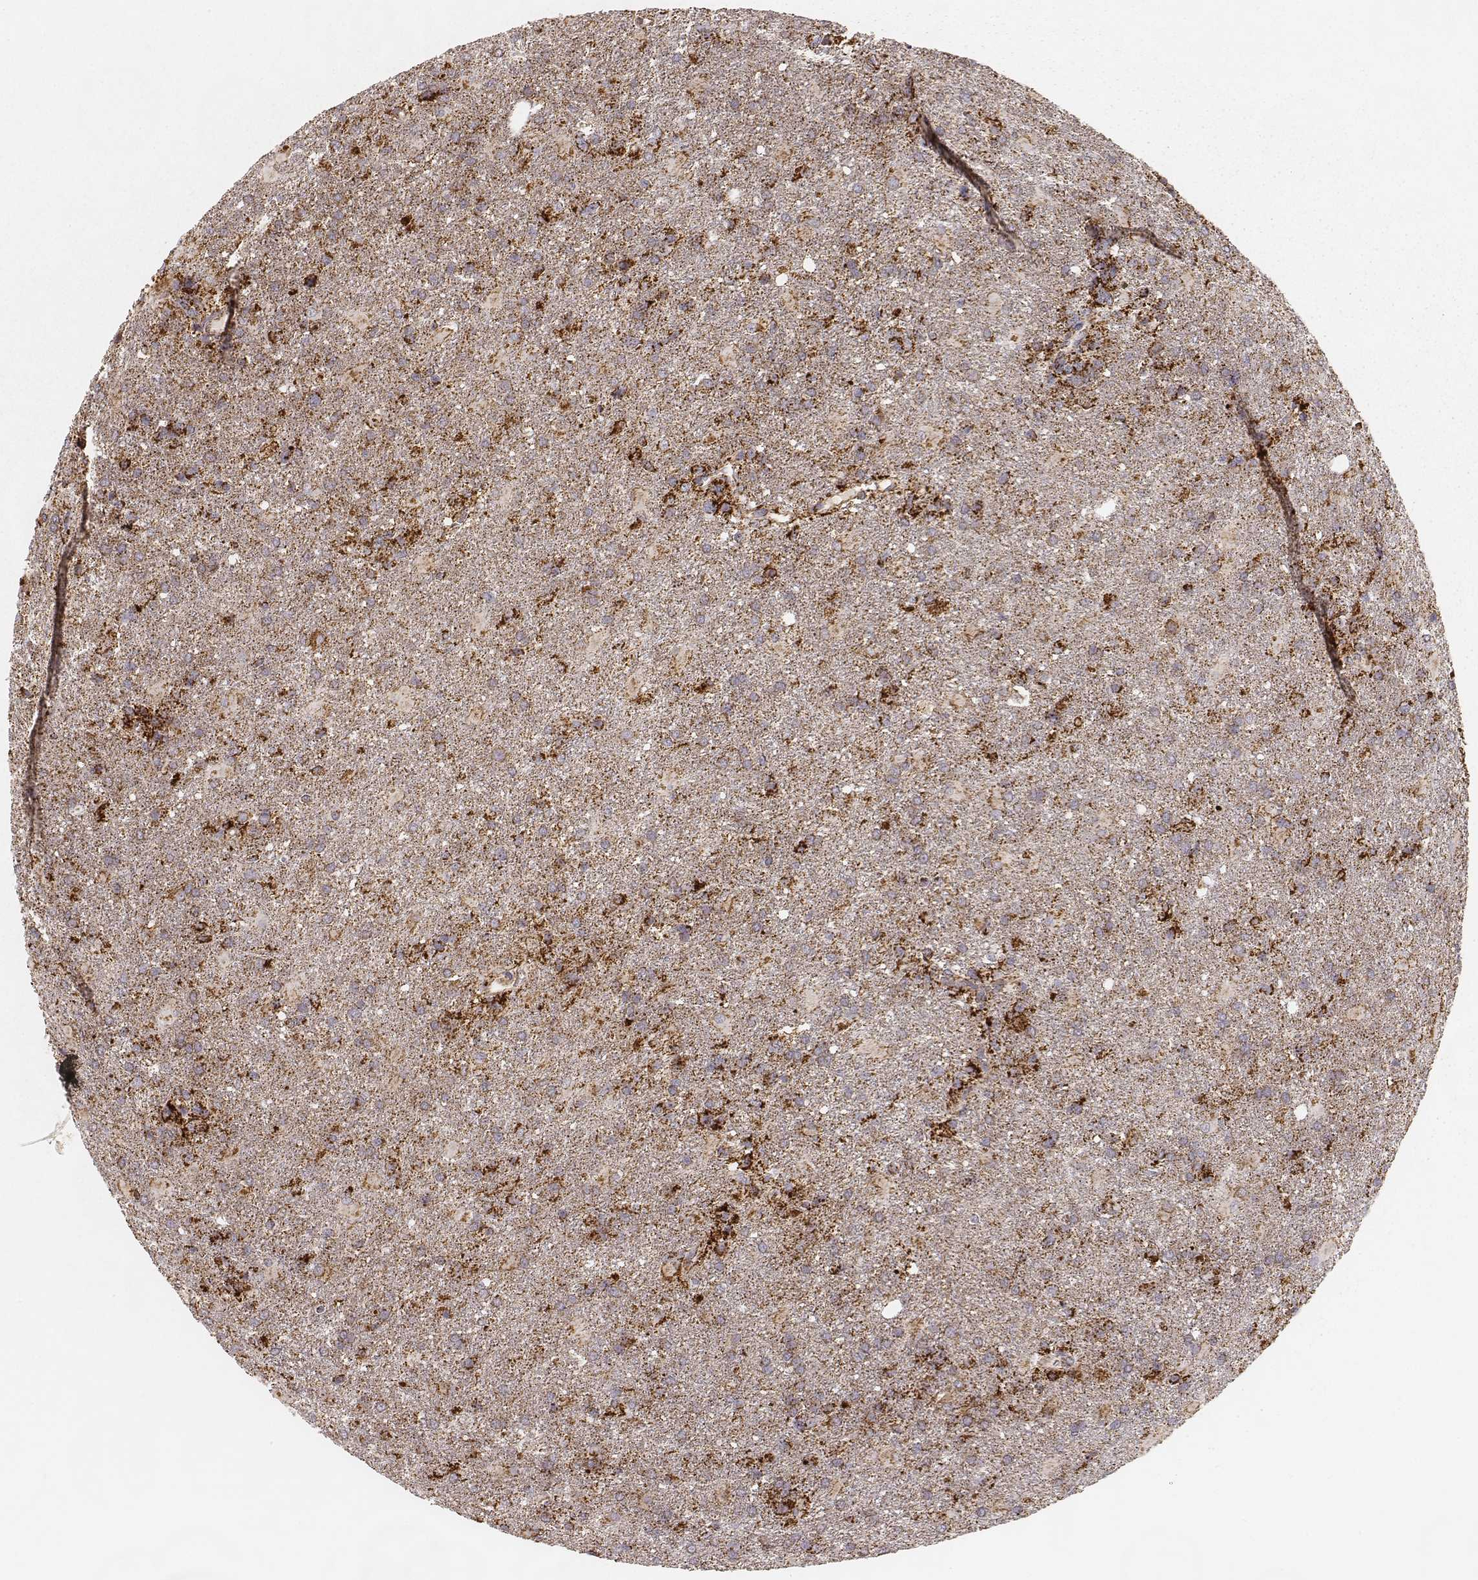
{"staining": {"intensity": "strong", "quantity": "<25%", "location": "cytoplasmic/membranous"}, "tissue": "glioma", "cell_type": "Tumor cells", "image_type": "cancer", "snomed": [{"axis": "morphology", "description": "Glioma, malignant, High grade"}, {"axis": "topography", "description": "Brain"}], "caption": "Brown immunohistochemical staining in human glioma exhibits strong cytoplasmic/membranous staining in approximately <25% of tumor cells.", "gene": "CS", "patient": {"sex": "male", "age": 68}}